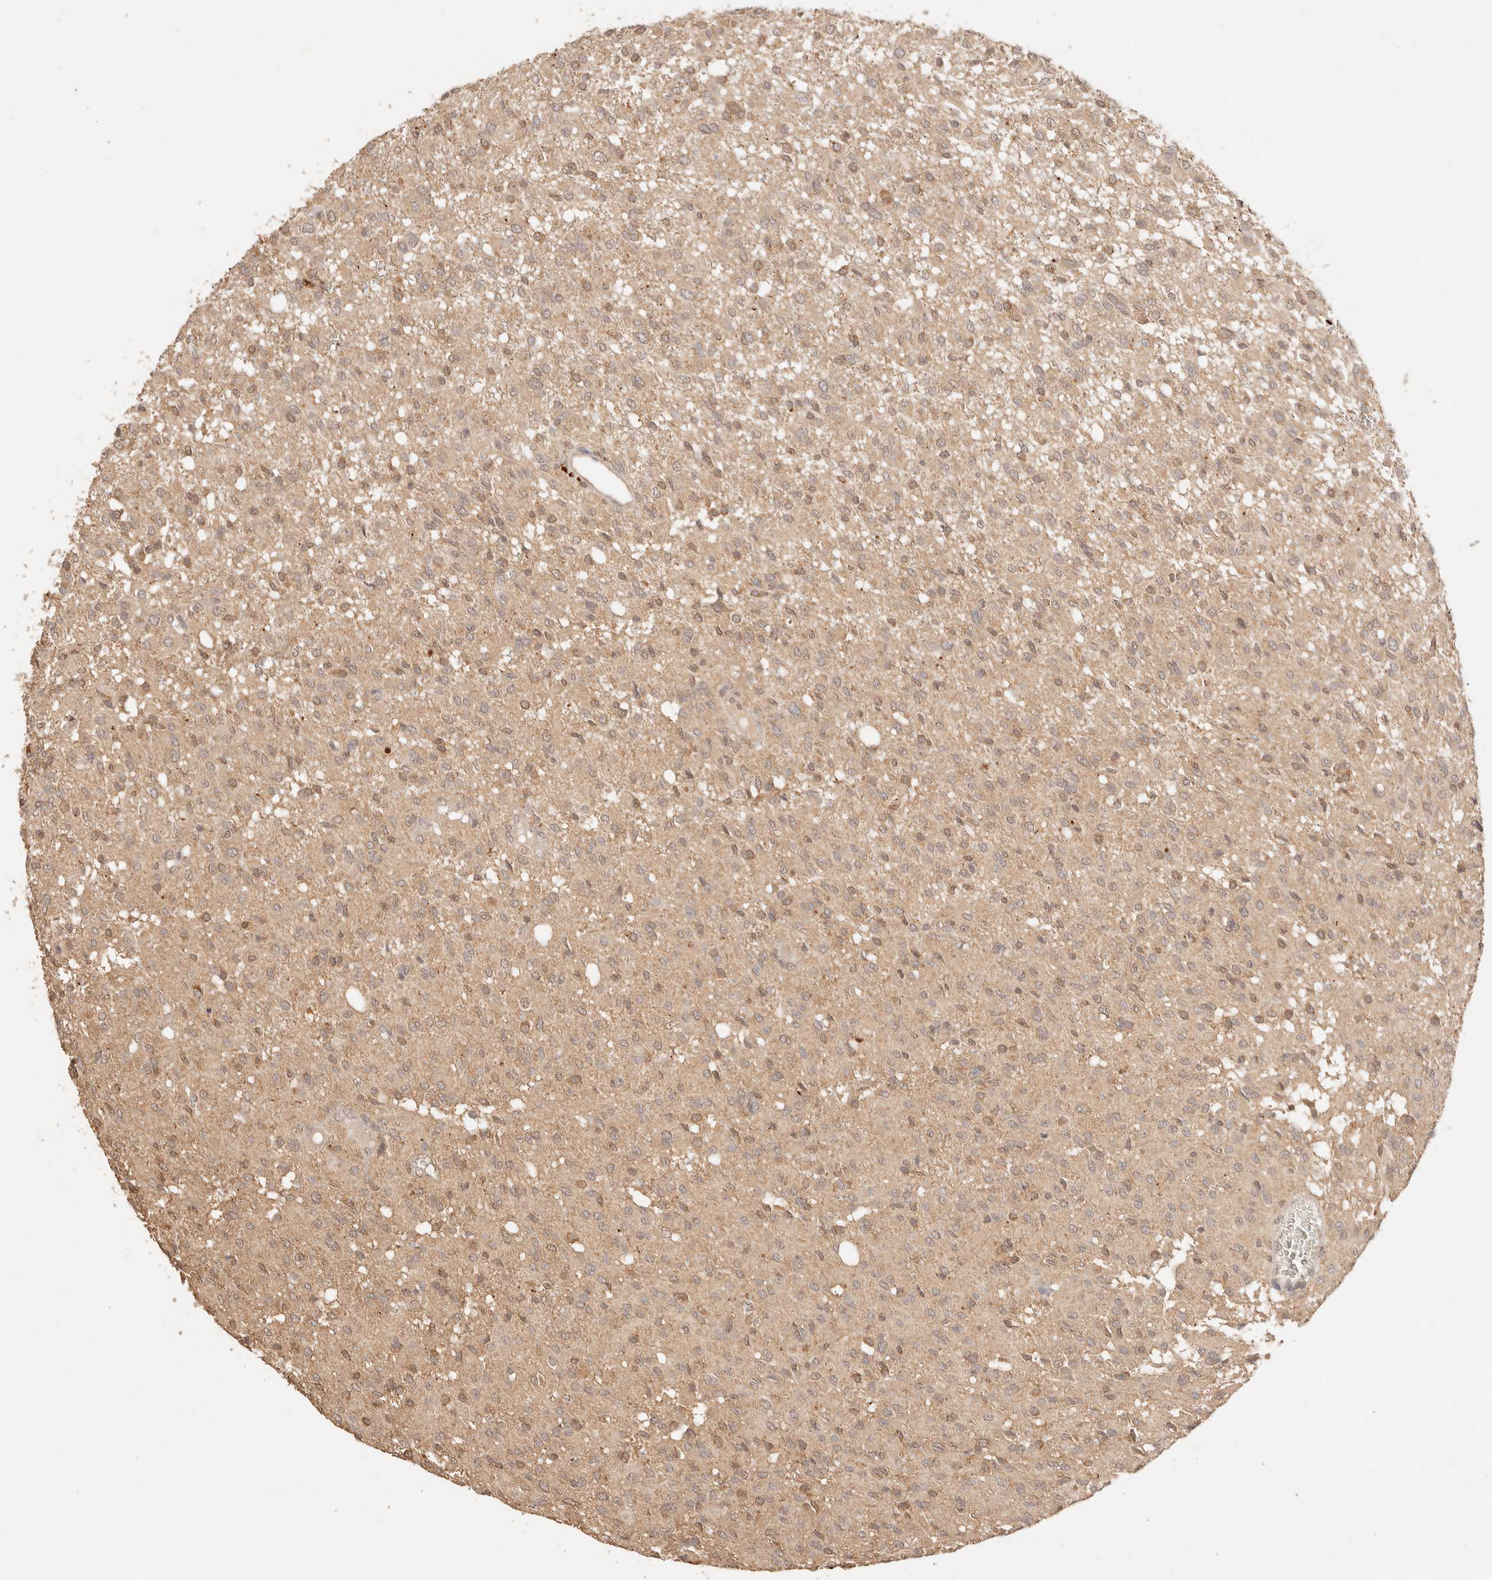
{"staining": {"intensity": "moderate", "quantity": ">75%", "location": "cytoplasmic/membranous"}, "tissue": "glioma", "cell_type": "Tumor cells", "image_type": "cancer", "snomed": [{"axis": "morphology", "description": "Glioma, malignant, High grade"}, {"axis": "topography", "description": "Brain"}], "caption": "This image exhibits IHC staining of human glioma, with medium moderate cytoplasmic/membranous positivity in approximately >75% of tumor cells.", "gene": "TRIM11", "patient": {"sex": "female", "age": 59}}